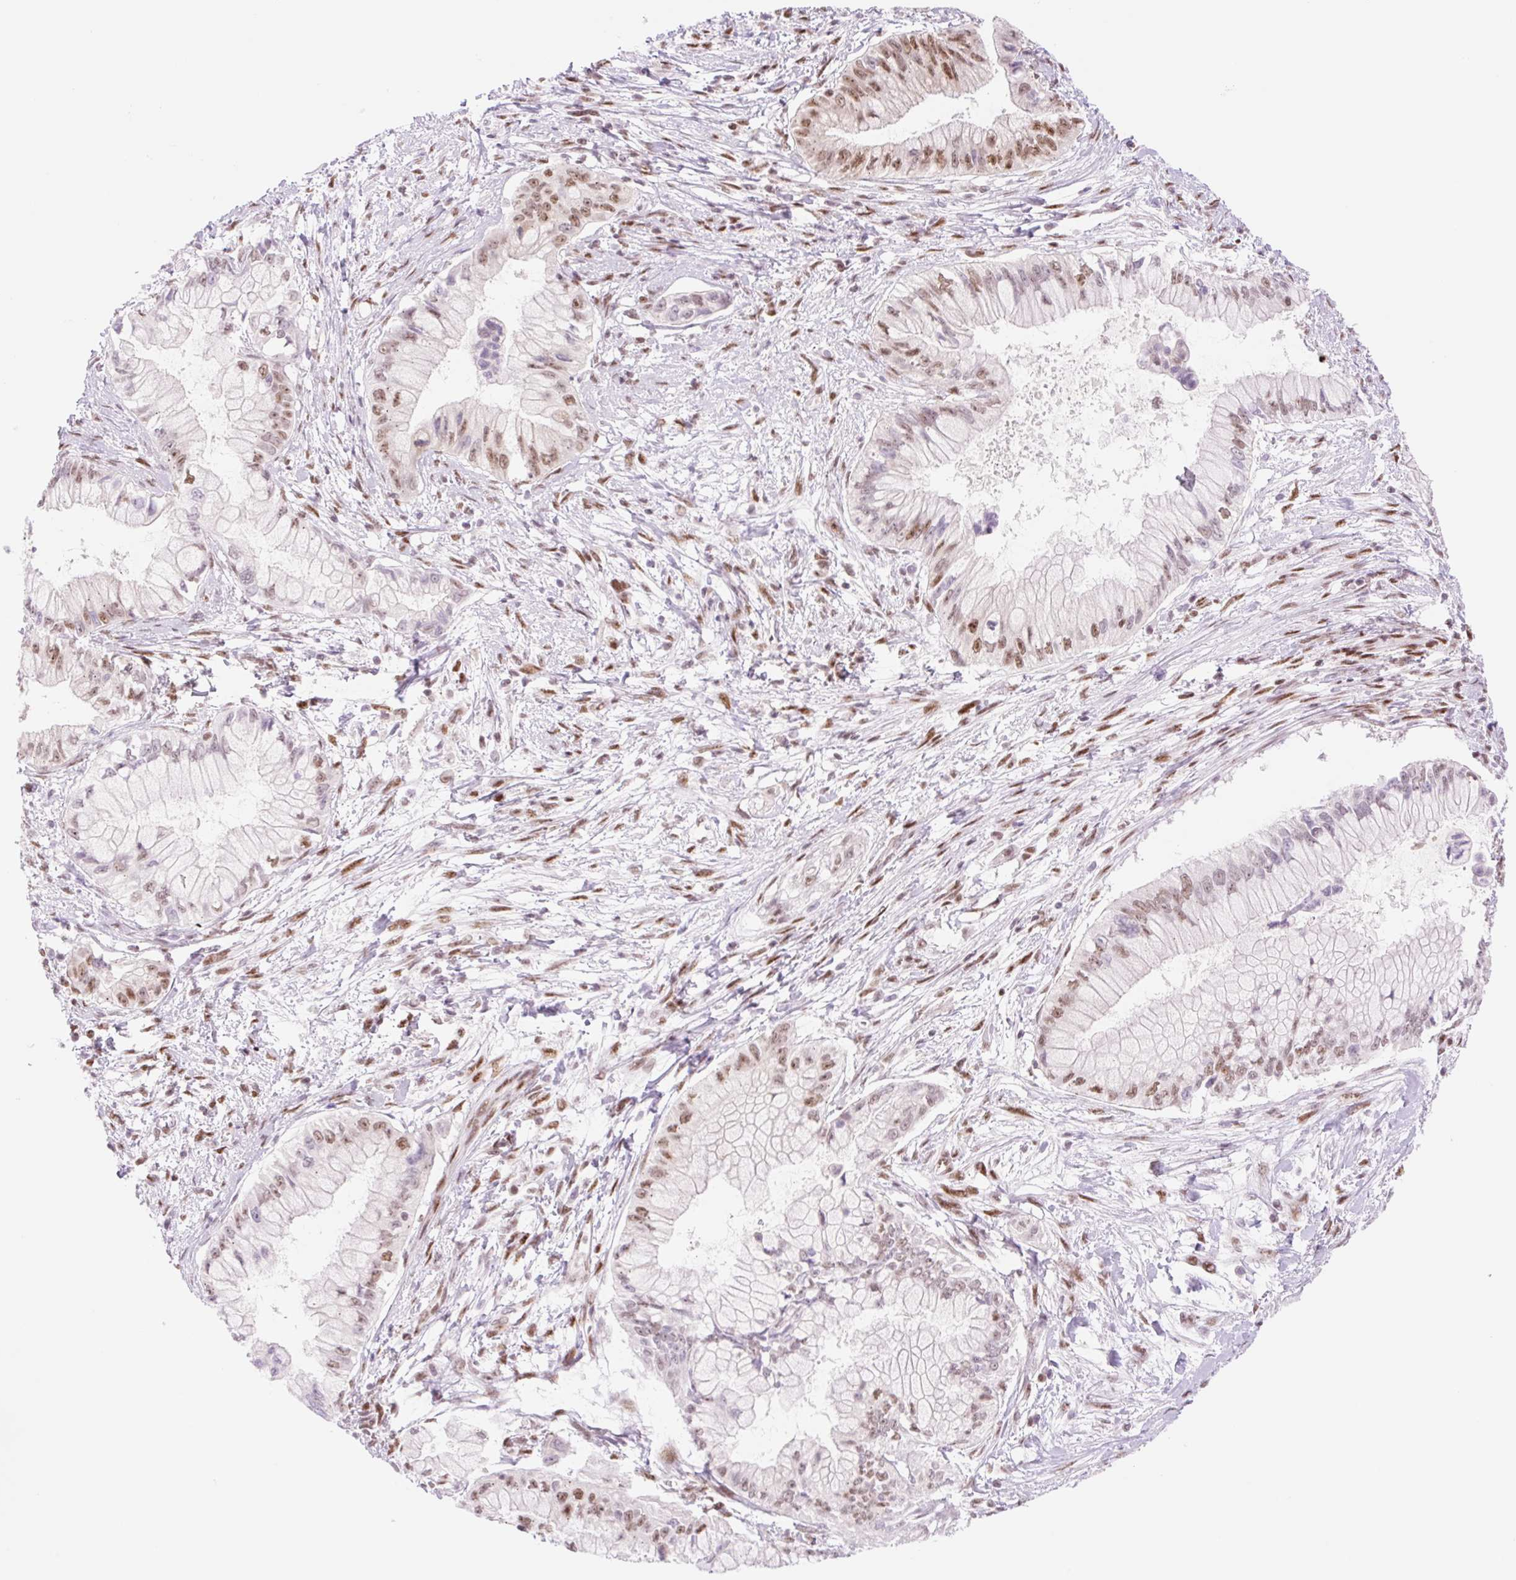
{"staining": {"intensity": "moderate", "quantity": "25%-75%", "location": "nuclear"}, "tissue": "pancreatic cancer", "cell_type": "Tumor cells", "image_type": "cancer", "snomed": [{"axis": "morphology", "description": "Adenocarcinoma, NOS"}, {"axis": "topography", "description": "Pancreas"}], "caption": "DAB (3,3'-diaminobenzidine) immunohistochemical staining of human pancreatic cancer (adenocarcinoma) exhibits moderate nuclear protein expression in about 25%-75% of tumor cells.", "gene": "PRDM11", "patient": {"sex": "male", "age": 48}}